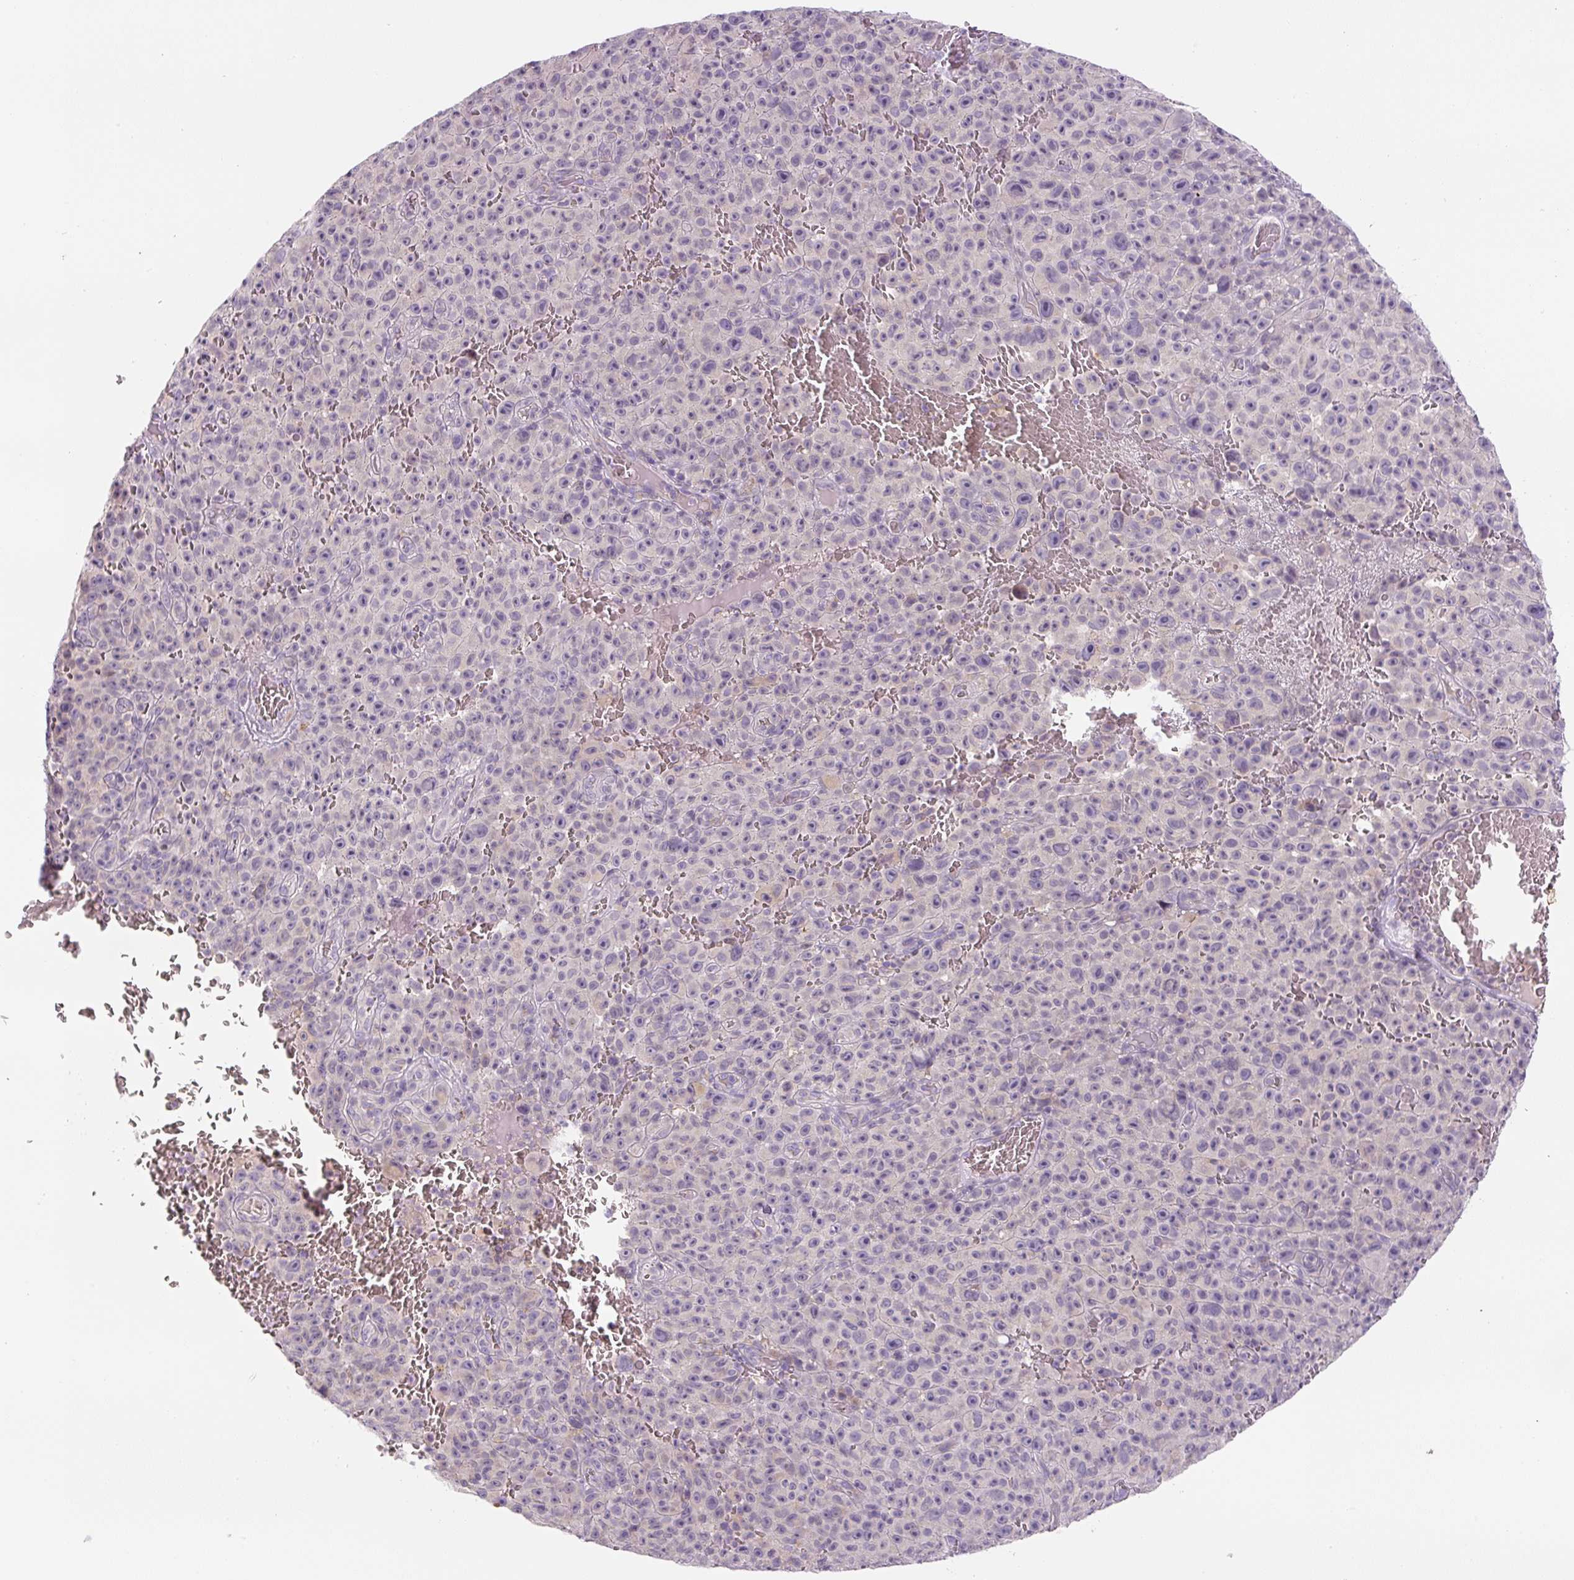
{"staining": {"intensity": "weak", "quantity": "<25%", "location": "cytoplasmic/membranous"}, "tissue": "melanoma", "cell_type": "Tumor cells", "image_type": "cancer", "snomed": [{"axis": "morphology", "description": "Malignant melanoma, NOS"}, {"axis": "topography", "description": "Skin"}], "caption": "Malignant melanoma stained for a protein using IHC exhibits no positivity tumor cells.", "gene": "YIF1B", "patient": {"sex": "female", "age": 82}}